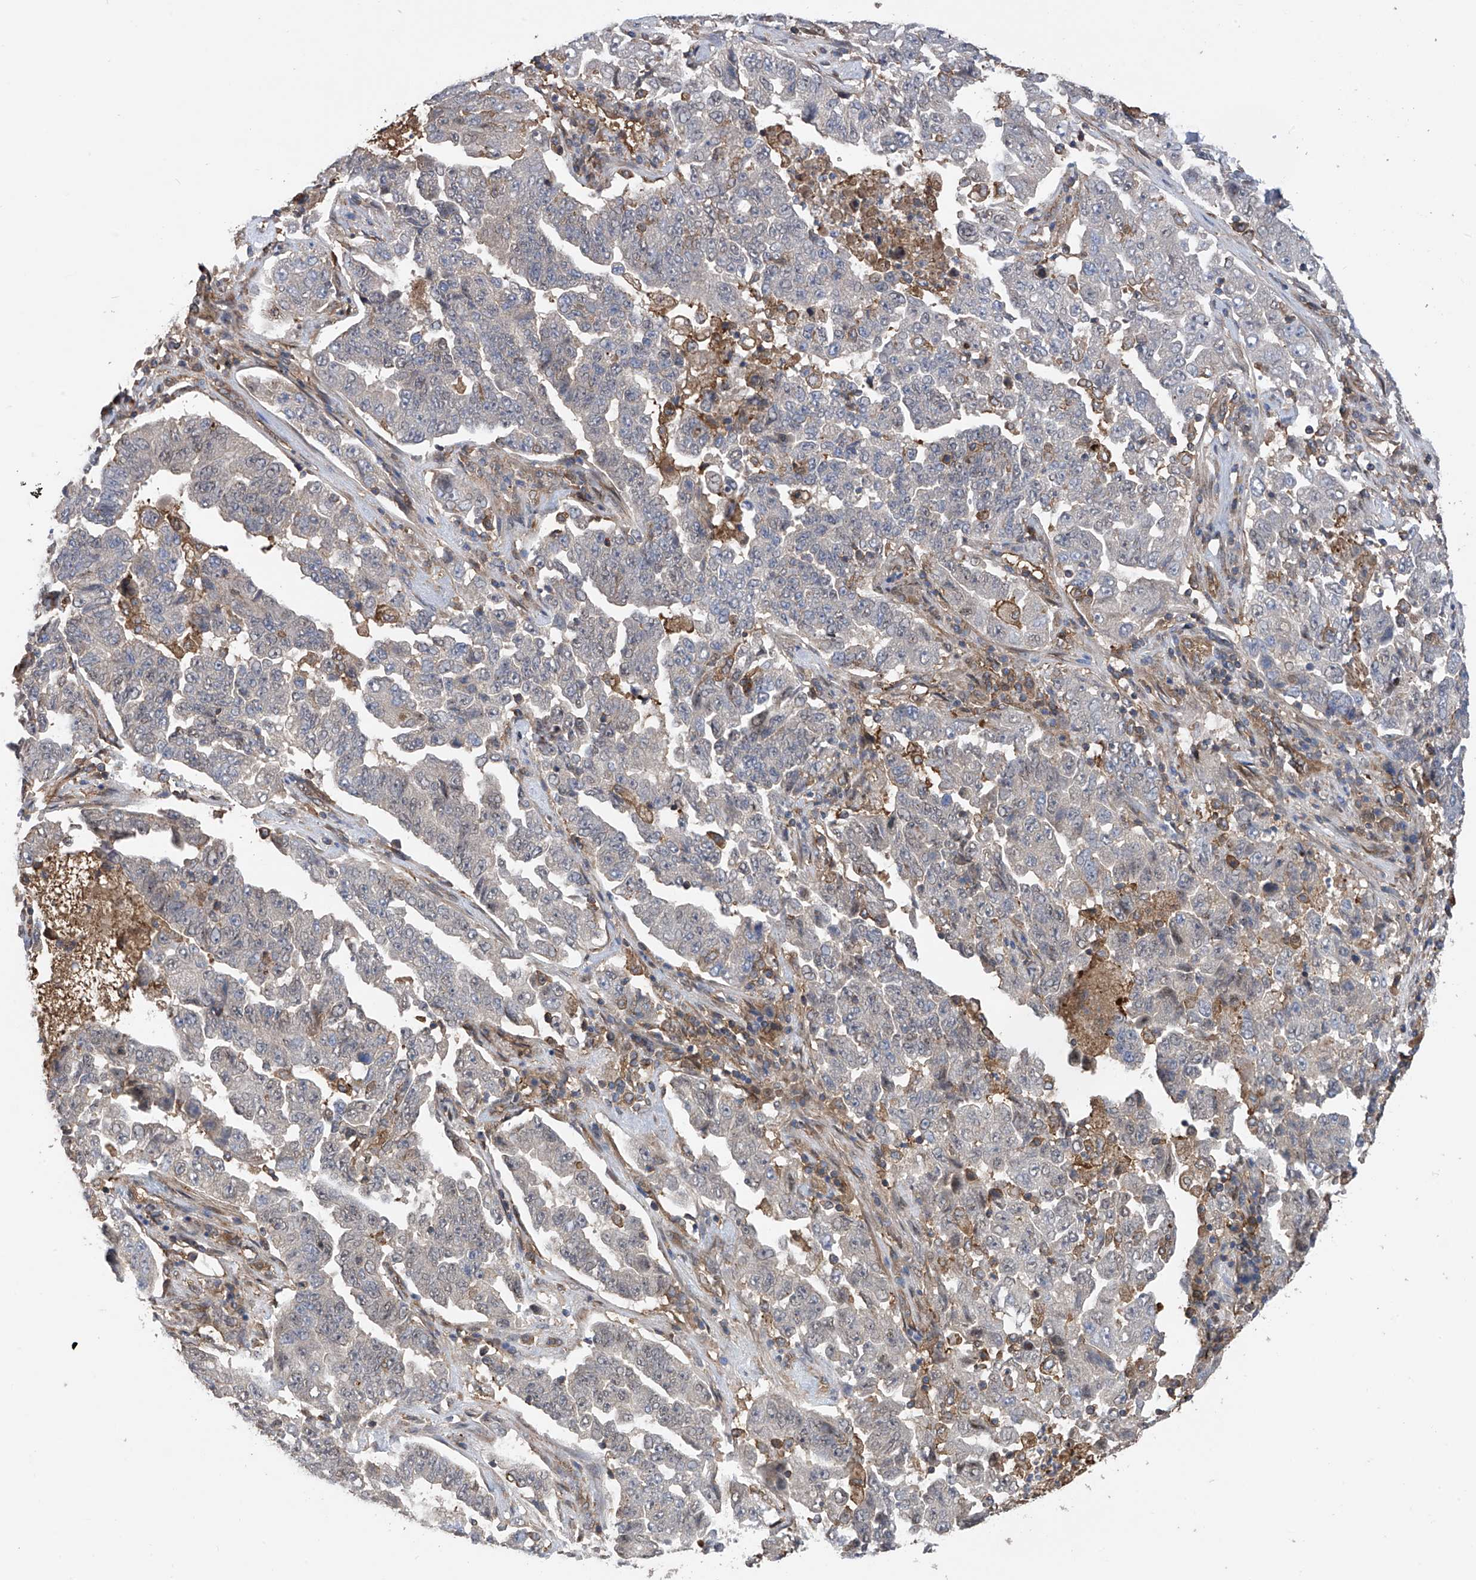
{"staining": {"intensity": "negative", "quantity": "none", "location": "none"}, "tissue": "lung cancer", "cell_type": "Tumor cells", "image_type": "cancer", "snomed": [{"axis": "morphology", "description": "Adenocarcinoma, NOS"}, {"axis": "topography", "description": "Lung"}], "caption": "This is an immunohistochemistry image of human lung cancer. There is no expression in tumor cells.", "gene": "CHPF", "patient": {"sex": "female", "age": 51}}